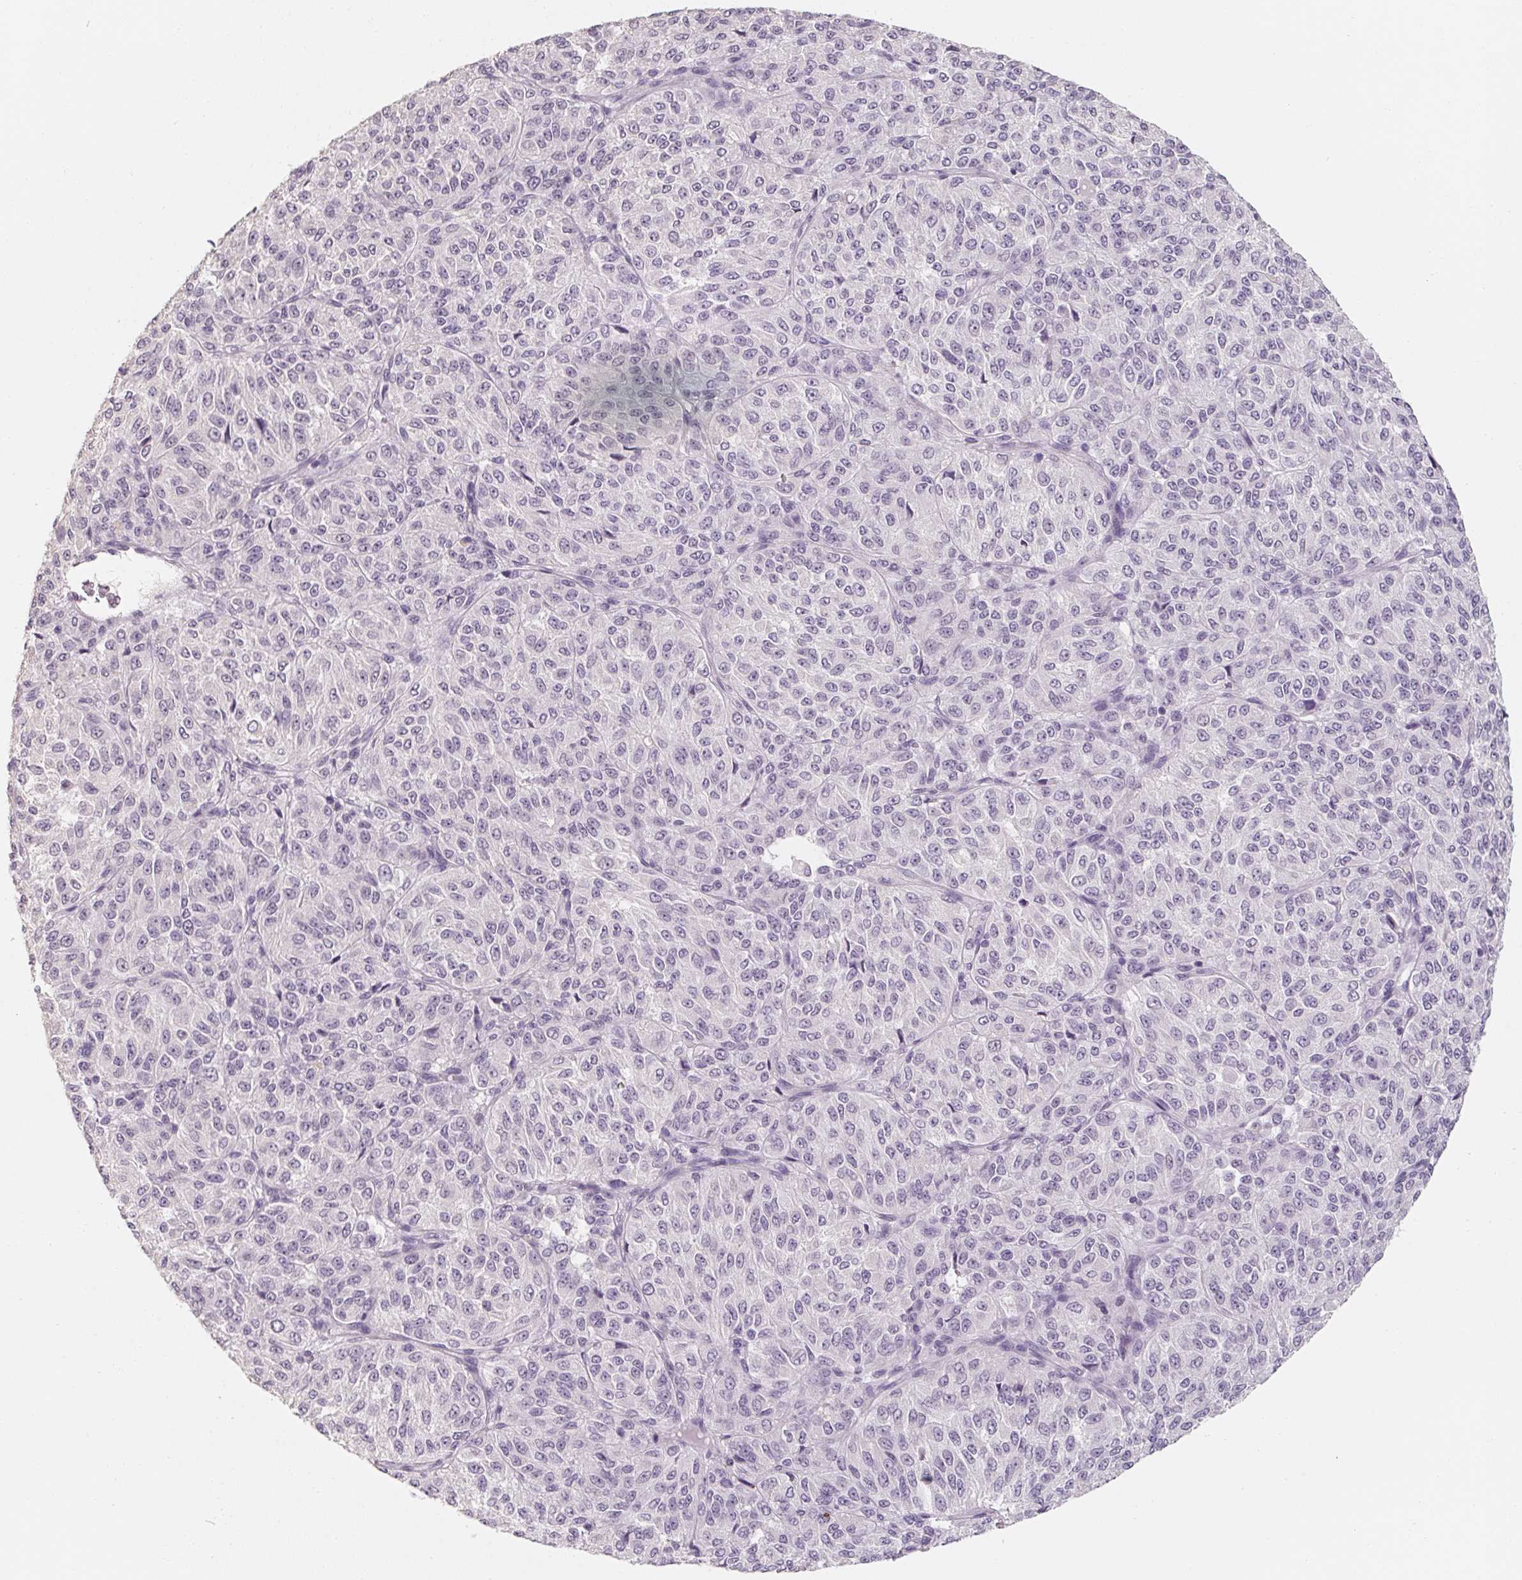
{"staining": {"intensity": "negative", "quantity": "none", "location": "none"}, "tissue": "melanoma", "cell_type": "Tumor cells", "image_type": "cancer", "snomed": [{"axis": "morphology", "description": "Malignant melanoma, Metastatic site"}, {"axis": "topography", "description": "Brain"}], "caption": "A high-resolution photomicrograph shows immunohistochemistry staining of melanoma, which displays no significant expression in tumor cells.", "gene": "CAPZA3", "patient": {"sex": "female", "age": 56}}